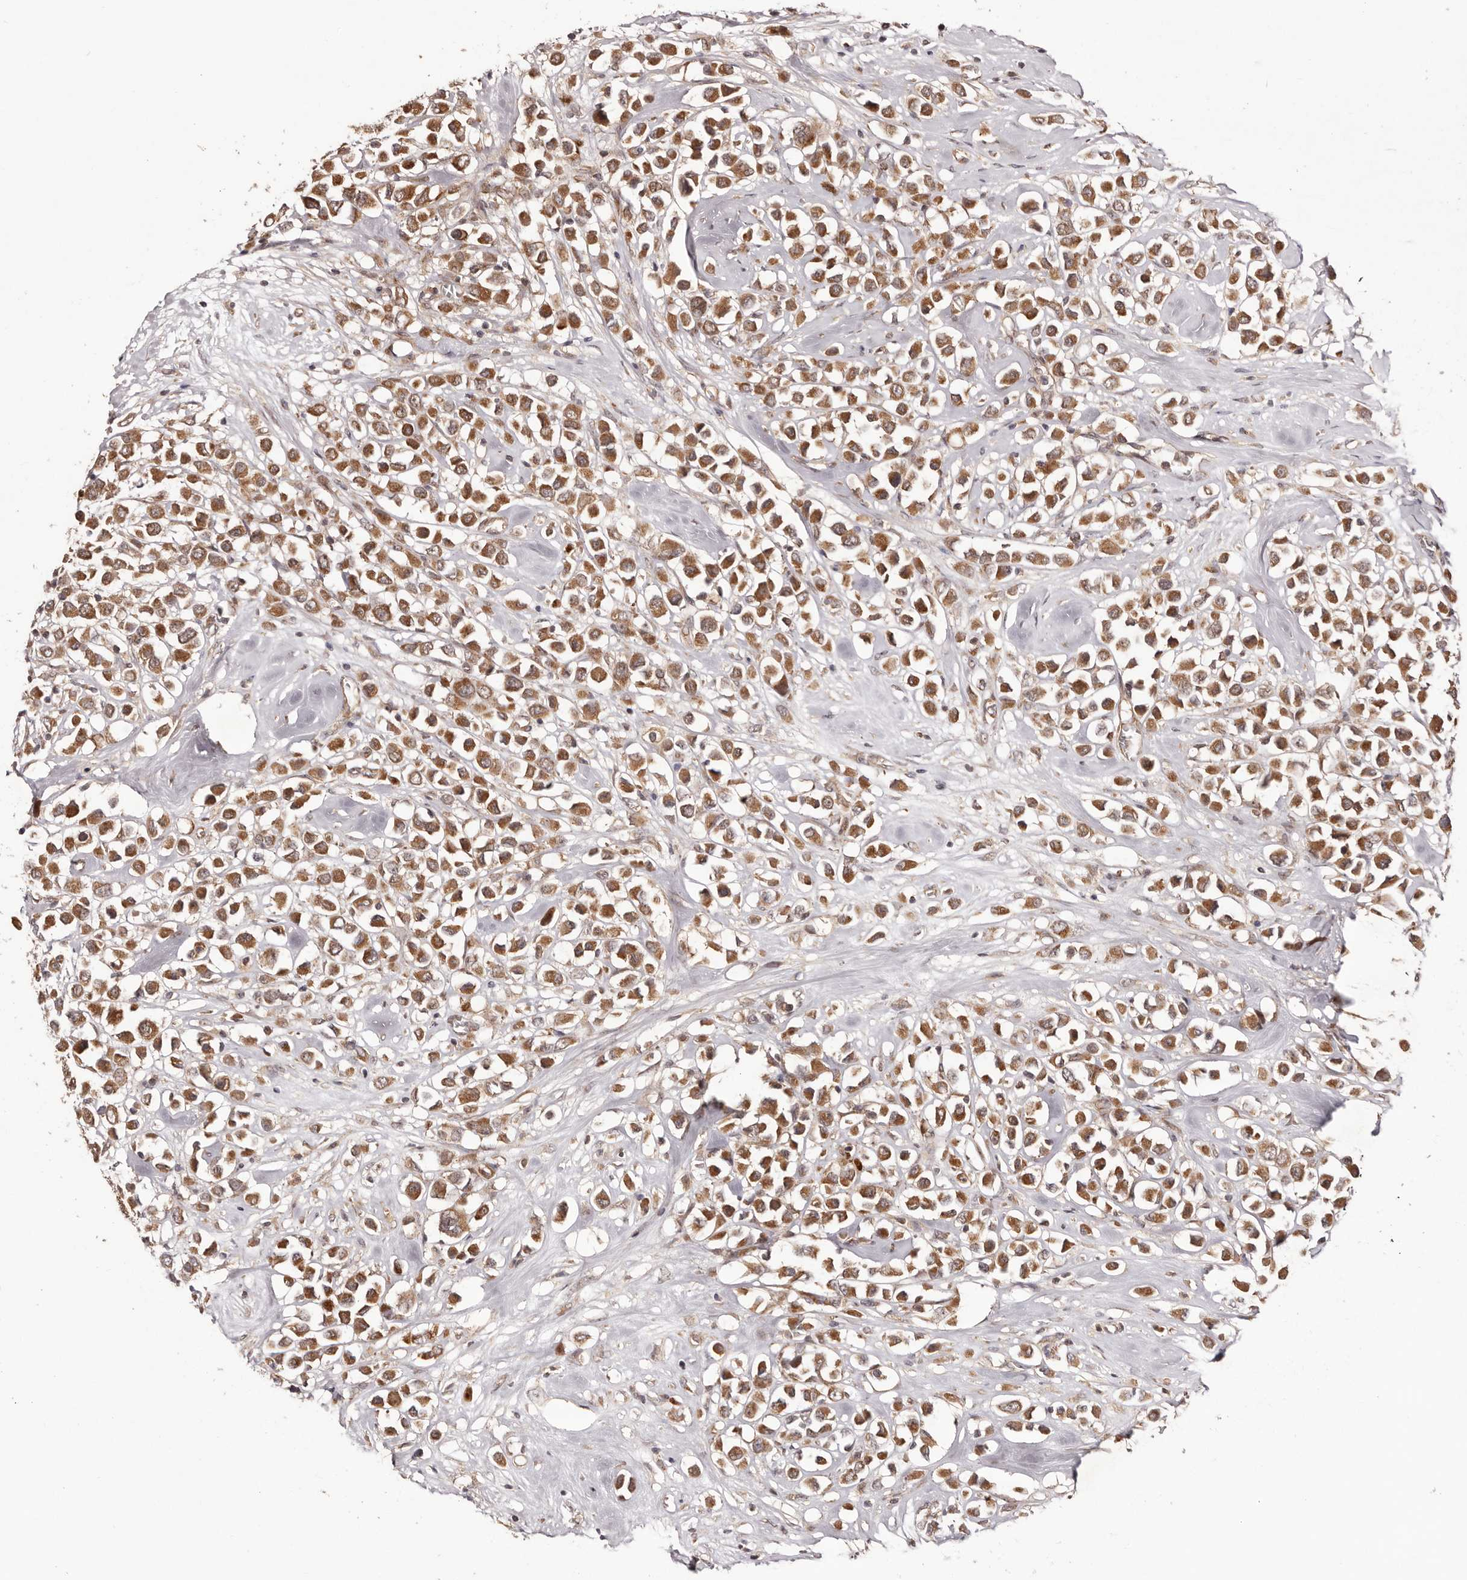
{"staining": {"intensity": "moderate", "quantity": ">75%", "location": "cytoplasmic/membranous"}, "tissue": "breast cancer", "cell_type": "Tumor cells", "image_type": "cancer", "snomed": [{"axis": "morphology", "description": "Duct carcinoma"}, {"axis": "topography", "description": "Breast"}], "caption": "Breast cancer stained for a protein shows moderate cytoplasmic/membranous positivity in tumor cells.", "gene": "EGR3", "patient": {"sex": "female", "age": 61}}